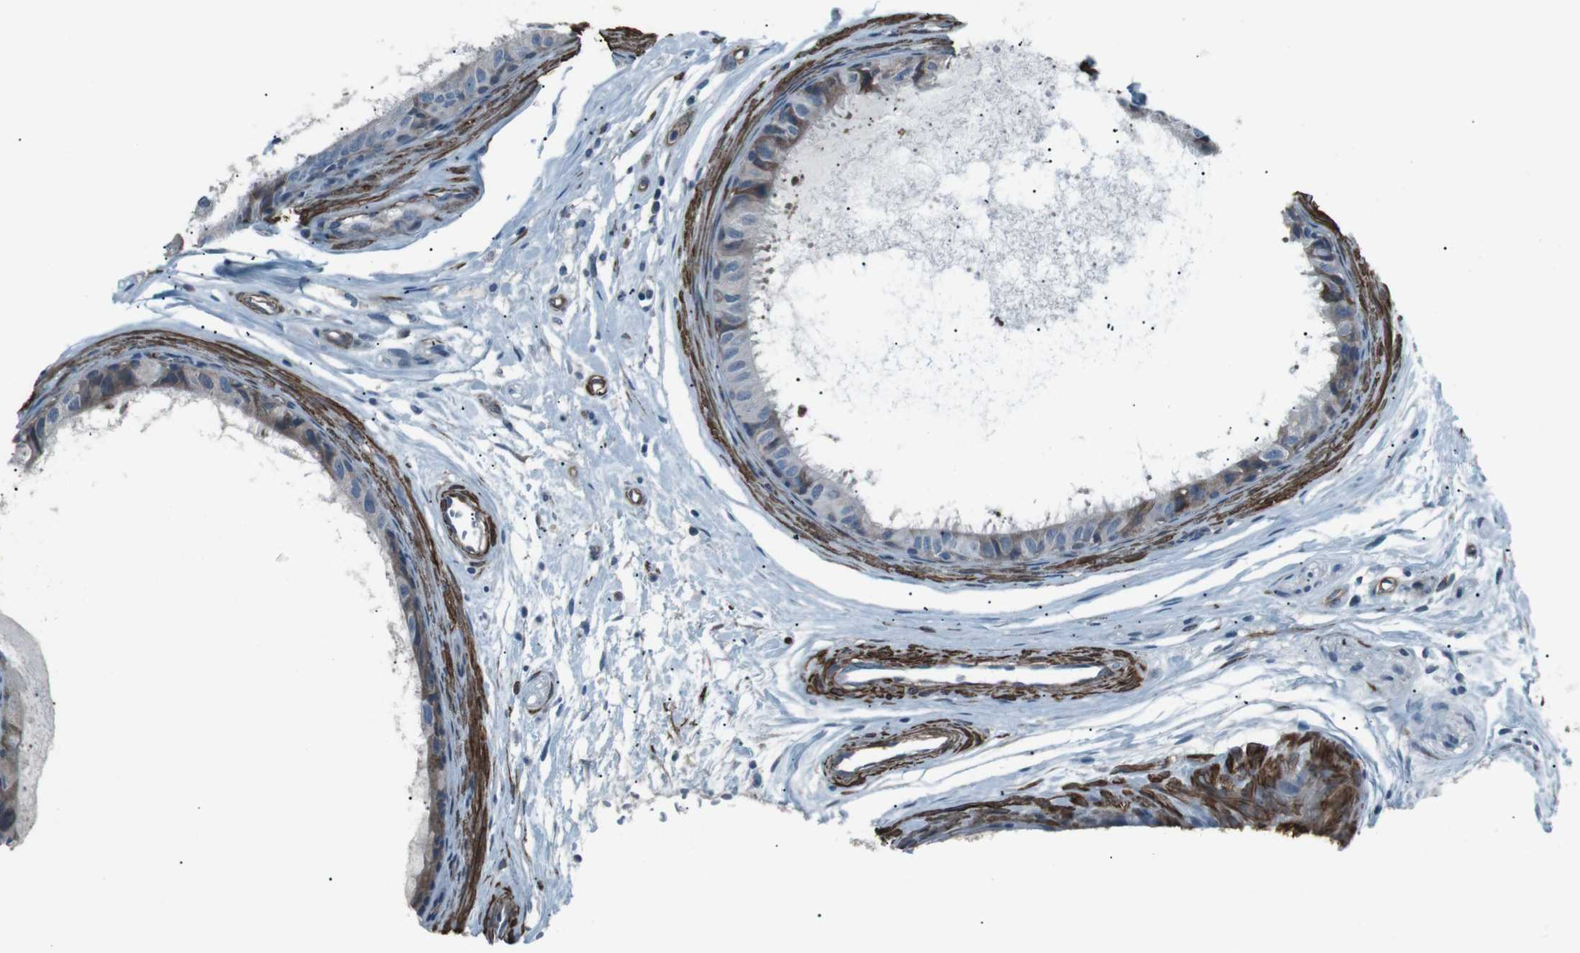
{"staining": {"intensity": "moderate", "quantity": "<25%", "location": "cytoplasmic/membranous"}, "tissue": "epididymis", "cell_type": "Glandular cells", "image_type": "normal", "snomed": [{"axis": "morphology", "description": "Normal tissue, NOS"}, {"axis": "morphology", "description": "Inflammation, NOS"}, {"axis": "topography", "description": "Epididymis"}], "caption": "The micrograph demonstrates immunohistochemical staining of unremarkable epididymis. There is moderate cytoplasmic/membranous positivity is identified in about <25% of glandular cells.", "gene": "PDLIM5", "patient": {"sex": "male", "age": 85}}